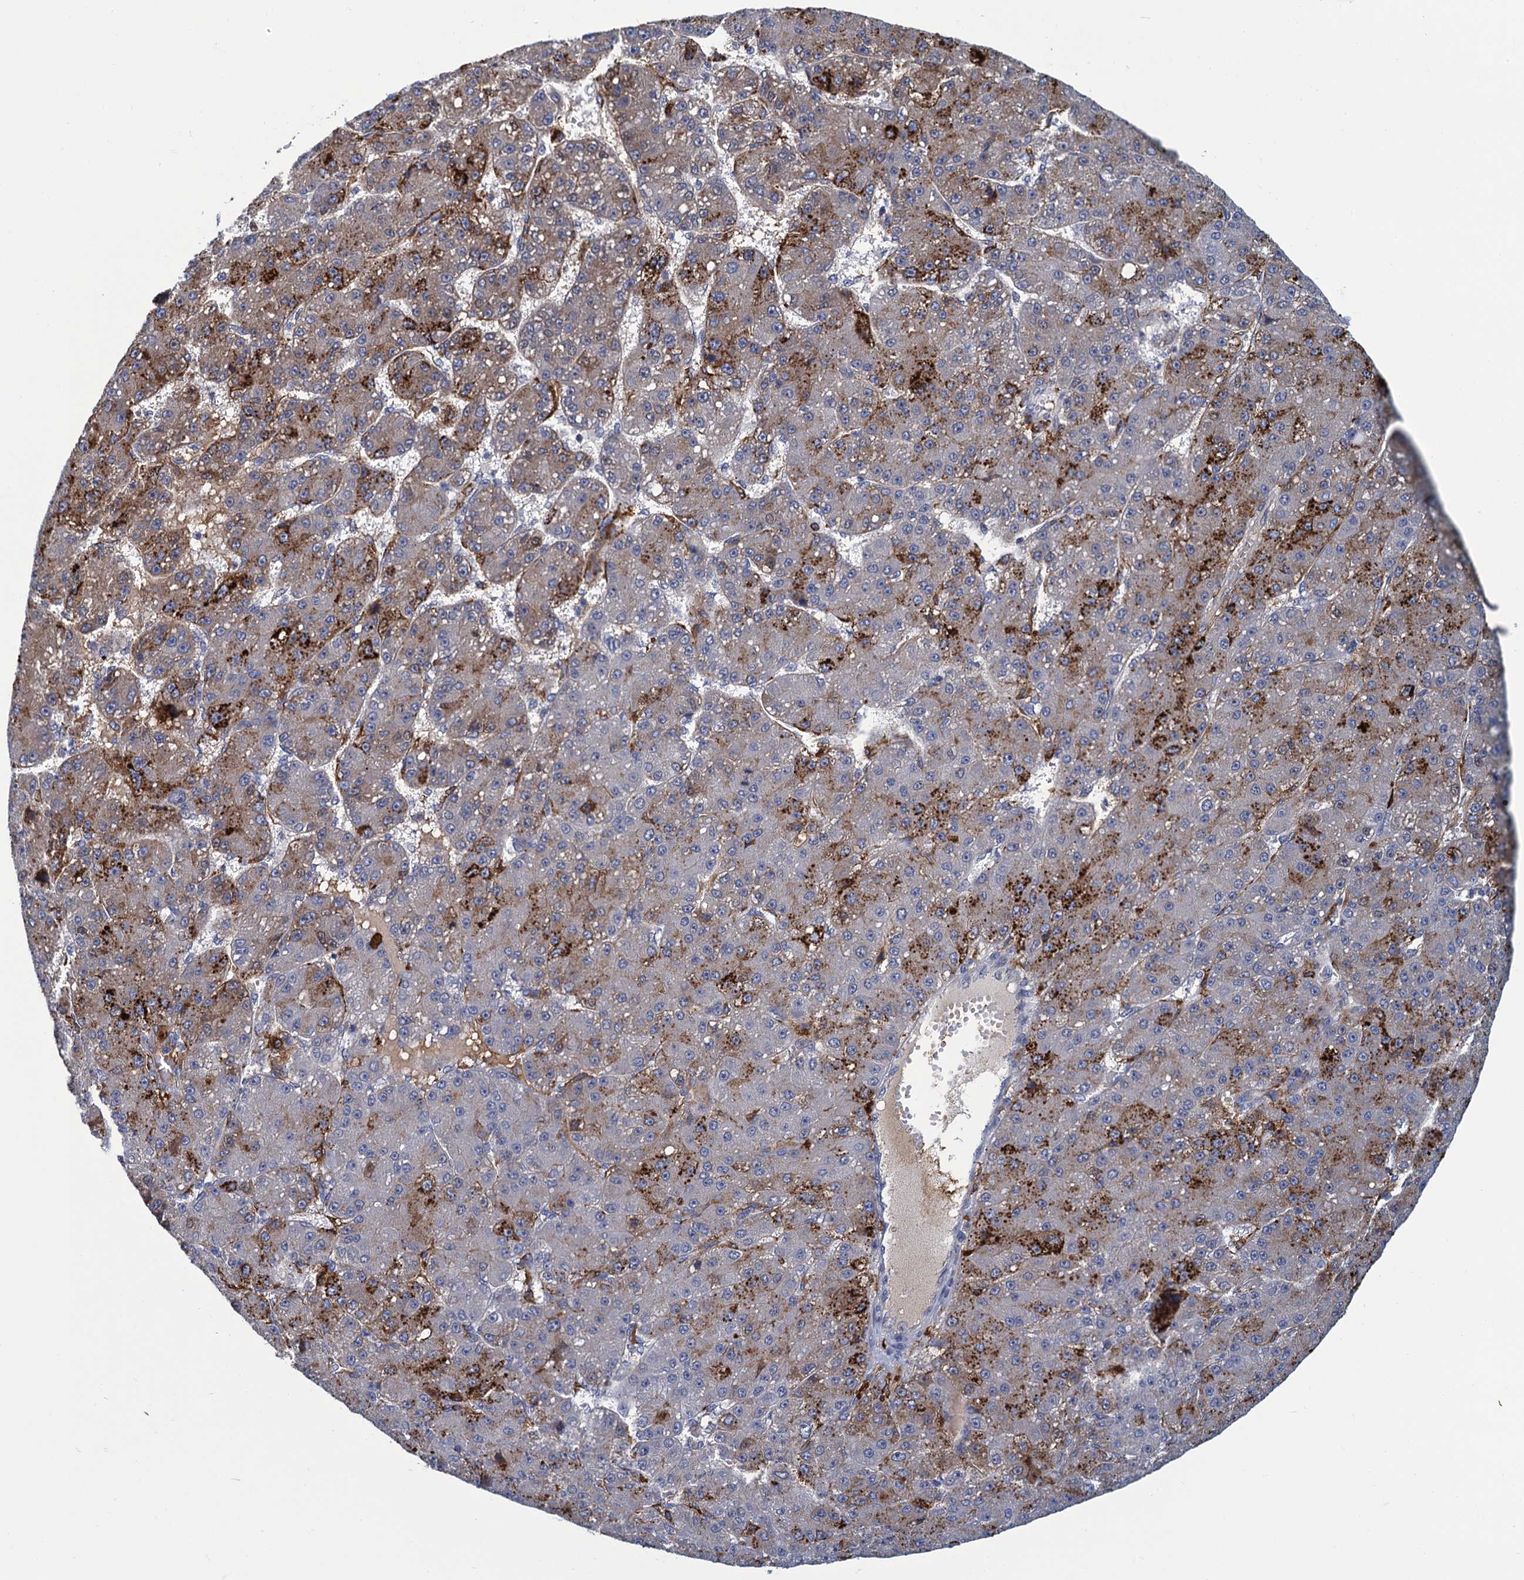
{"staining": {"intensity": "moderate", "quantity": "<25%", "location": "cytoplasmic/membranous"}, "tissue": "liver cancer", "cell_type": "Tumor cells", "image_type": "cancer", "snomed": [{"axis": "morphology", "description": "Carcinoma, Hepatocellular, NOS"}, {"axis": "topography", "description": "Liver"}], "caption": "IHC histopathology image of neoplastic tissue: human liver cancer stained using immunohistochemistry (IHC) demonstrates low levels of moderate protein expression localized specifically in the cytoplasmic/membranous of tumor cells, appearing as a cytoplasmic/membranous brown color.", "gene": "DNHD1", "patient": {"sex": "male", "age": 67}}